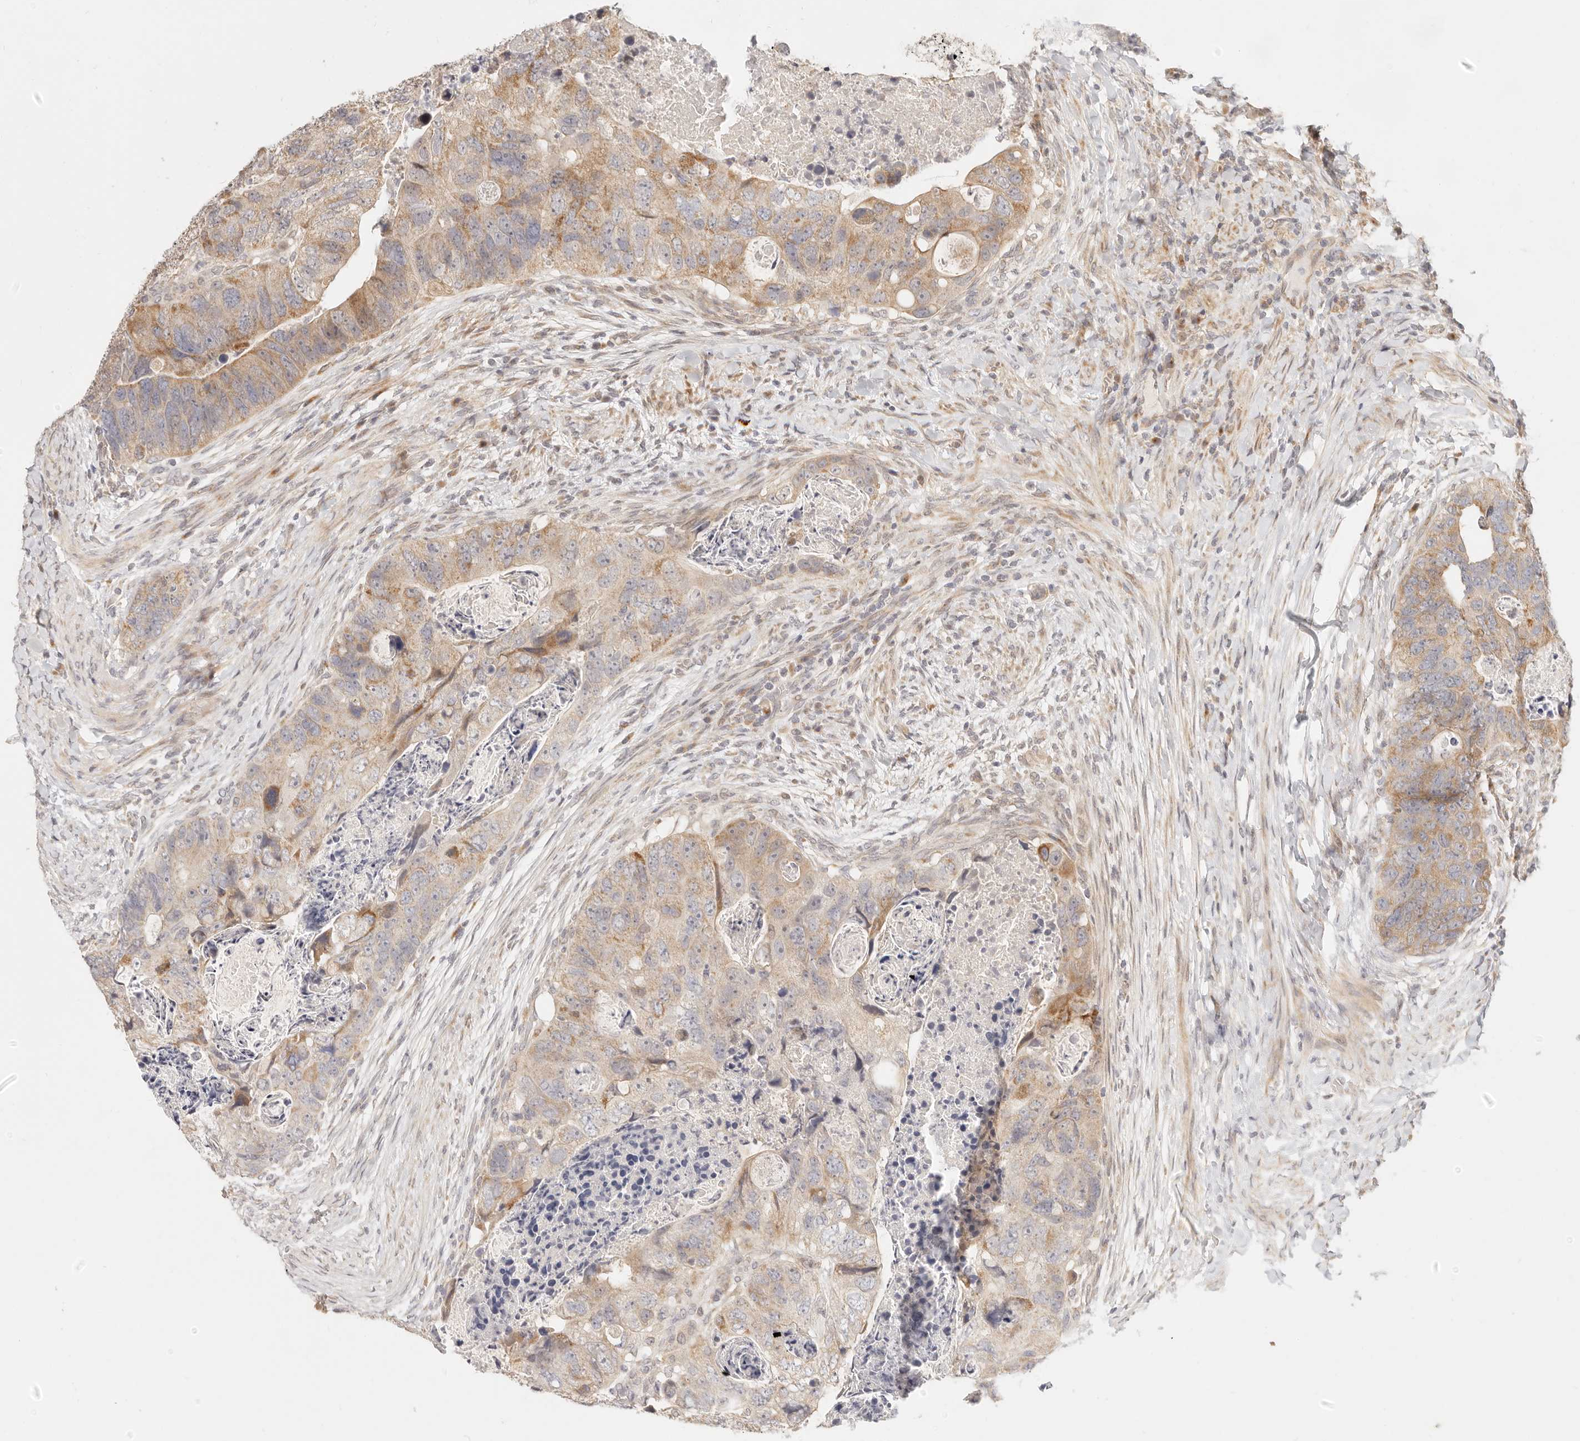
{"staining": {"intensity": "moderate", "quantity": ">75%", "location": "cytoplasmic/membranous"}, "tissue": "colorectal cancer", "cell_type": "Tumor cells", "image_type": "cancer", "snomed": [{"axis": "morphology", "description": "Adenocarcinoma, NOS"}, {"axis": "topography", "description": "Rectum"}], "caption": "An immunohistochemistry (IHC) histopathology image of neoplastic tissue is shown. Protein staining in brown highlights moderate cytoplasmic/membranous positivity in colorectal cancer within tumor cells.", "gene": "TIMM17A", "patient": {"sex": "male", "age": 59}}